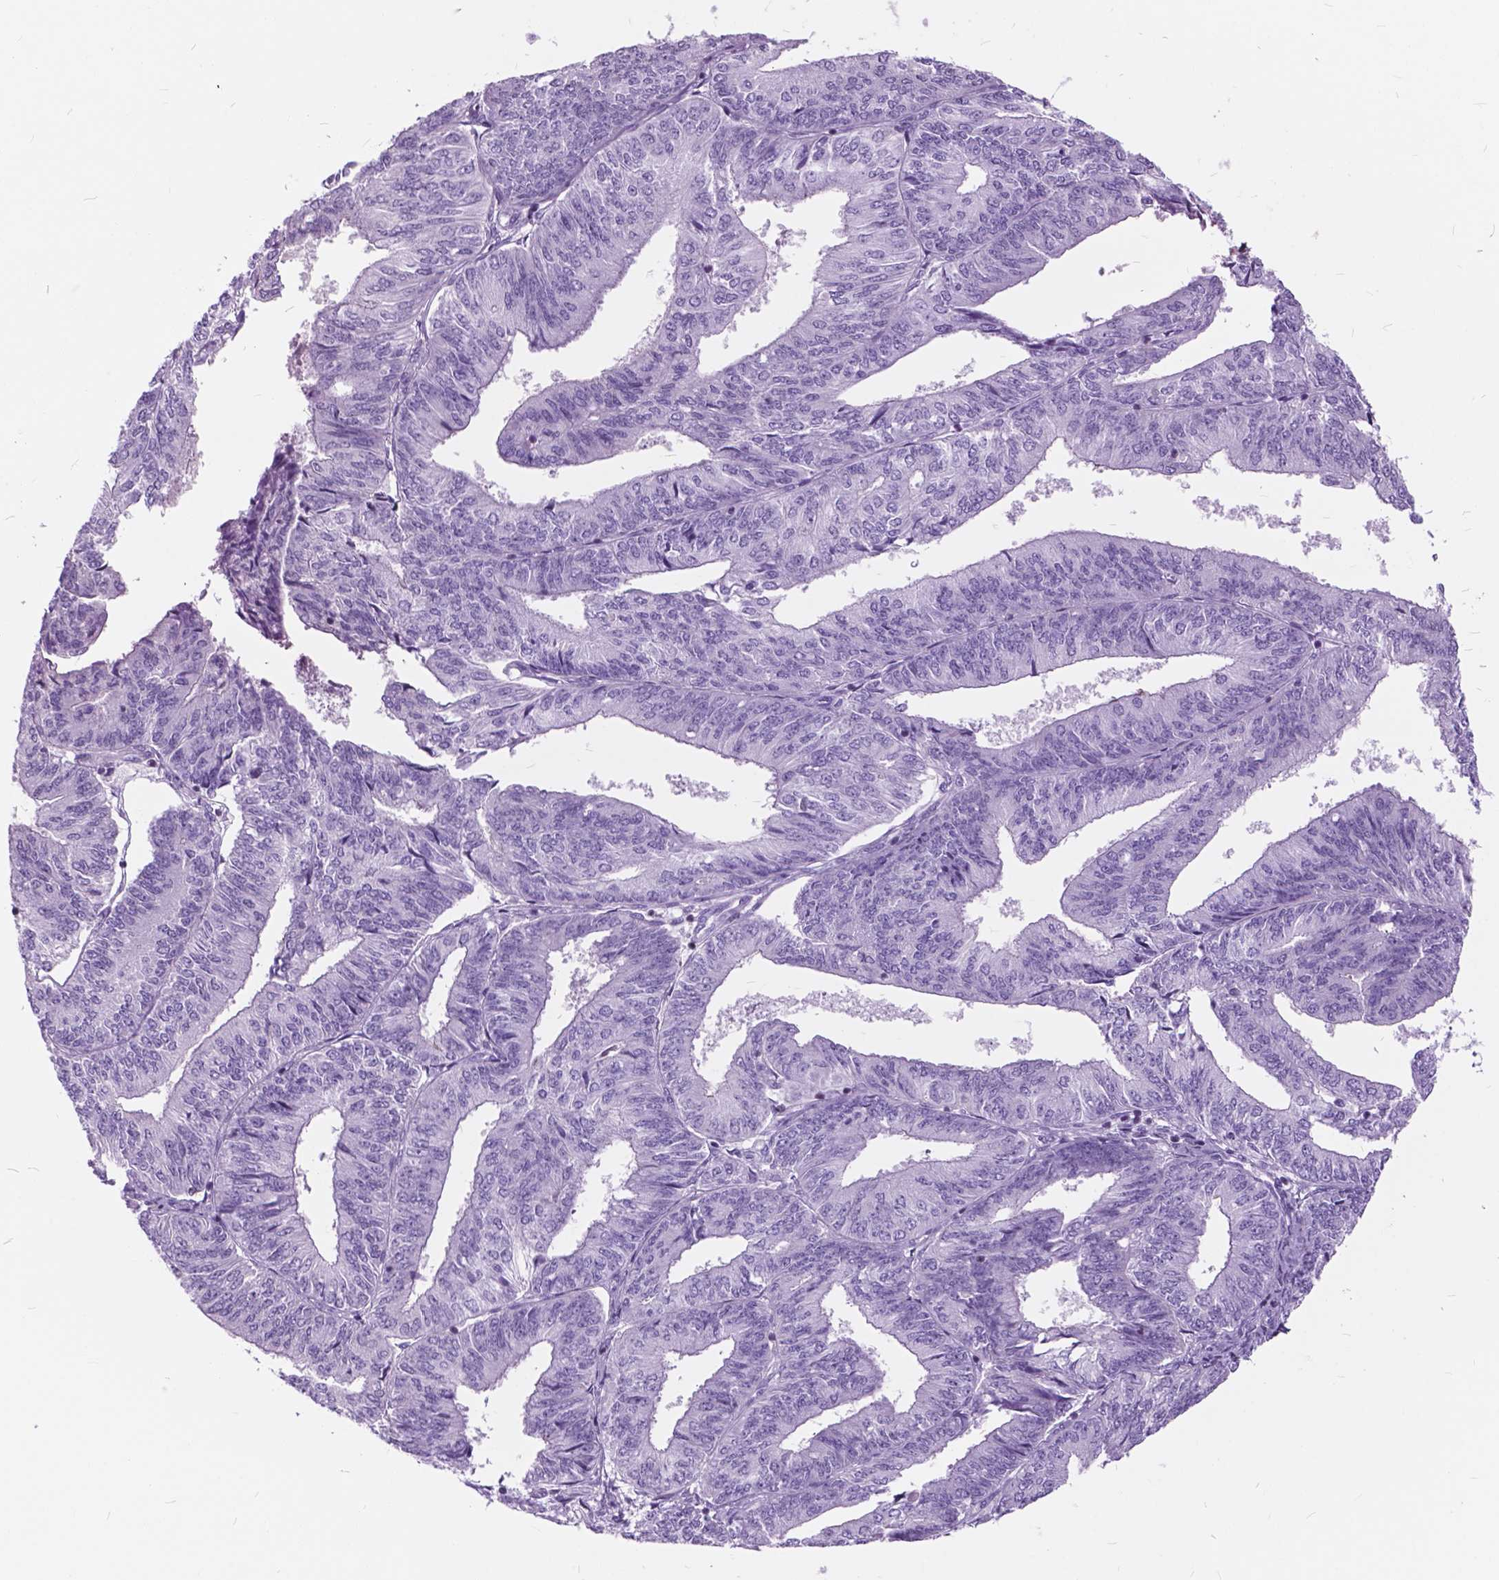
{"staining": {"intensity": "negative", "quantity": "none", "location": "none"}, "tissue": "endometrial cancer", "cell_type": "Tumor cells", "image_type": "cancer", "snomed": [{"axis": "morphology", "description": "Adenocarcinoma, NOS"}, {"axis": "topography", "description": "Endometrium"}], "caption": "Immunohistochemistry histopathology image of adenocarcinoma (endometrial) stained for a protein (brown), which demonstrates no positivity in tumor cells. (Brightfield microscopy of DAB IHC at high magnification).", "gene": "SP140", "patient": {"sex": "female", "age": 58}}